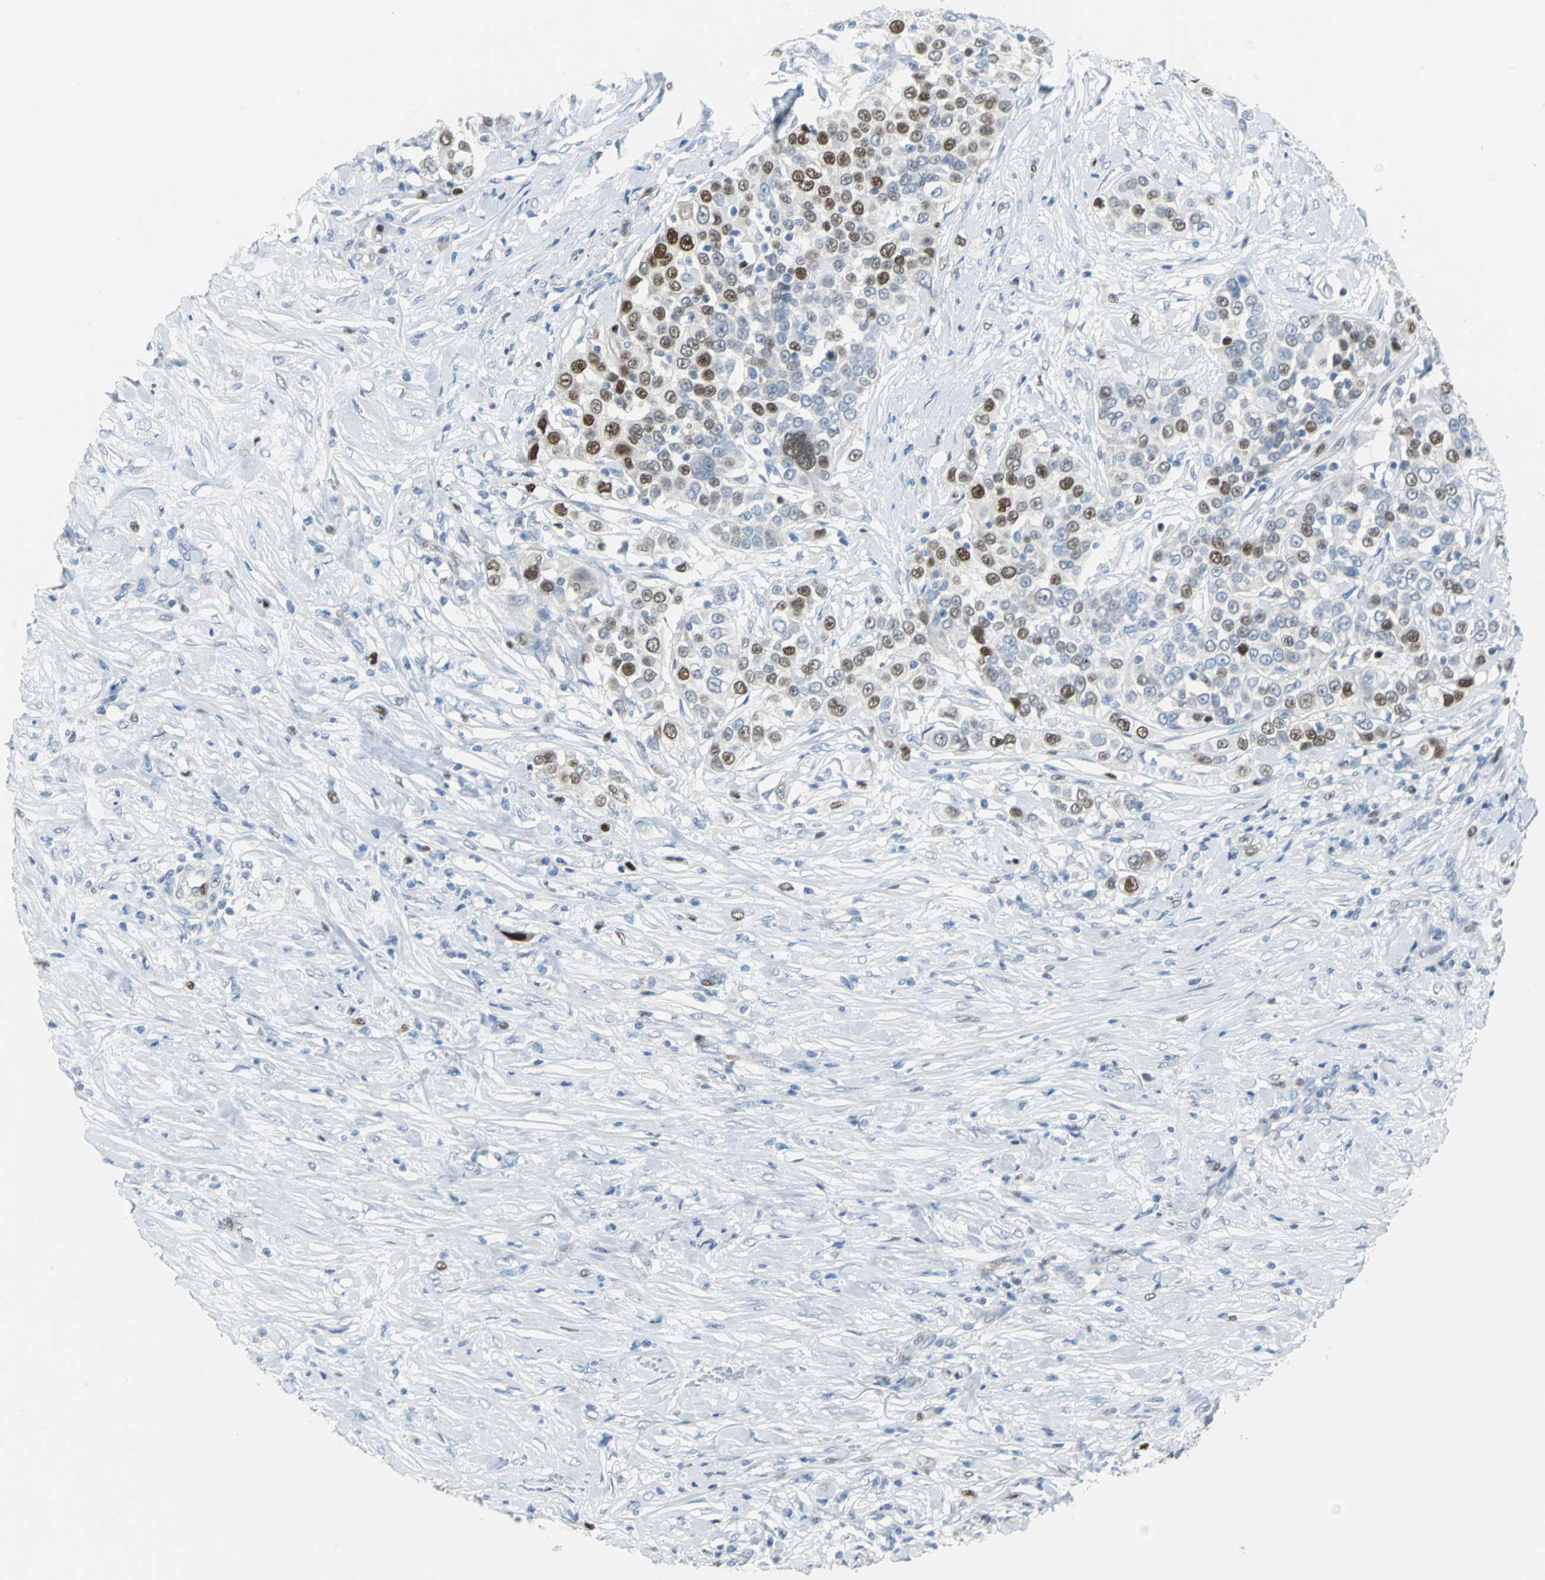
{"staining": {"intensity": "strong", "quantity": "25%-75%", "location": "nuclear"}, "tissue": "urothelial cancer", "cell_type": "Tumor cells", "image_type": "cancer", "snomed": [{"axis": "morphology", "description": "Urothelial carcinoma, High grade"}, {"axis": "topography", "description": "Urinary bladder"}], "caption": "Protein staining of high-grade urothelial carcinoma tissue demonstrates strong nuclear positivity in approximately 25%-75% of tumor cells. (DAB (3,3'-diaminobenzidine) IHC, brown staining for protein, blue staining for nuclei).", "gene": "MCM4", "patient": {"sex": "female", "age": 80}}